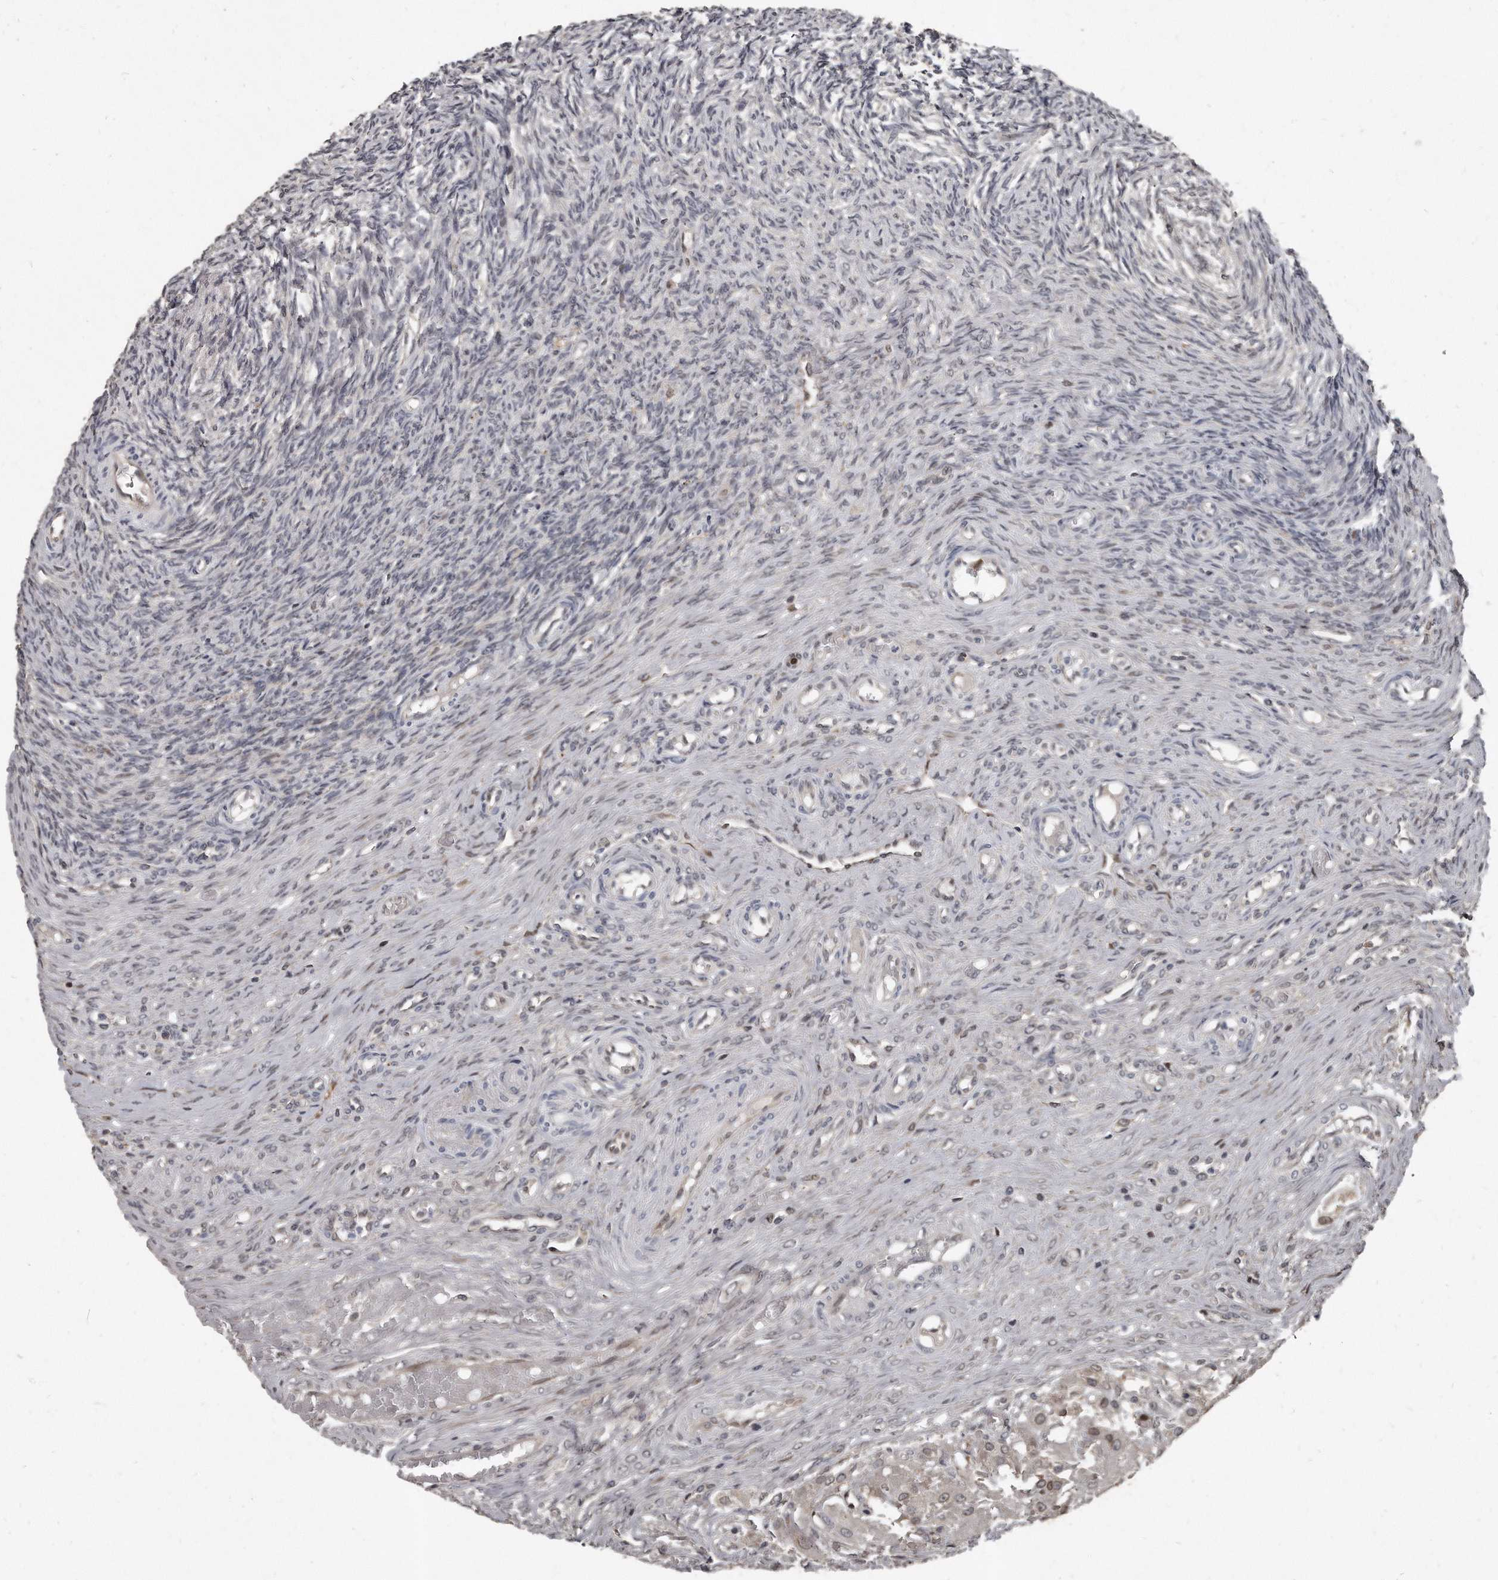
{"staining": {"intensity": "weak", "quantity": ">75%", "location": "cytoplasmic/membranous,nuclear"}, "tissue": "ovary", "cell_type": "Follicle cells", "image_type": "normal", "snomed": [{"axis": "morphology", "description": "Adenocarcinoma, NOS"}, {"axis": "topography", "description": "Endometrium"}], "caption": "Protein staining by immunohistochemistry (IHC) demonstrates weak cytoplasmic/membranous,nuclear staining in approximately >75% of follicle cells in normal ovary.", "gene": "GCH1", "patient": {"sex": "female", "age": 32}}